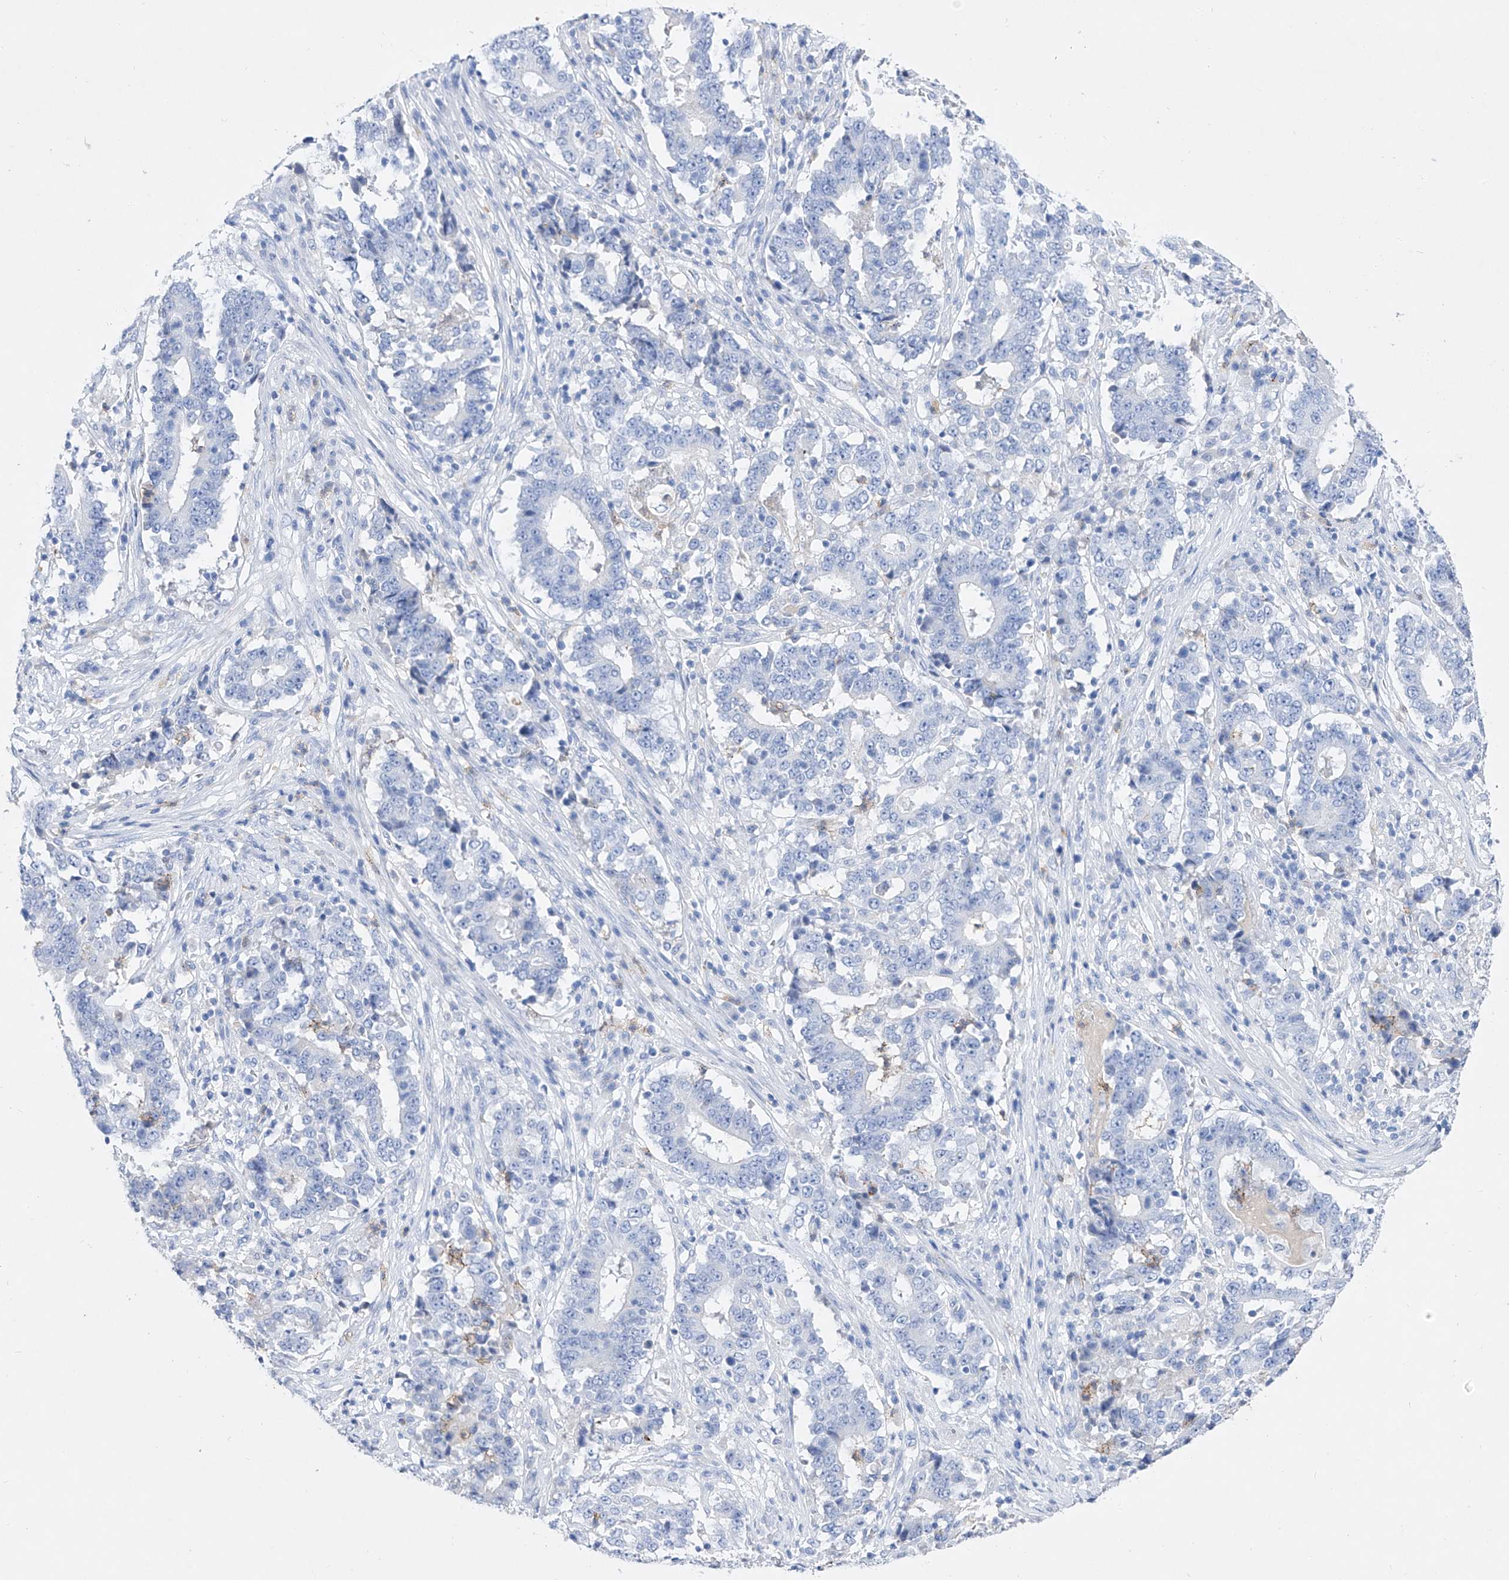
{"staining": {"intensity": "negative", "quantity": "none", "location": "none"}, "tissue": "stomach cancer", "cell_type": "Tumor cells", "image_type": "cancer", "snomed": [{"axis": "morphology", "description": "Adenocarcinoma, NOS"}, {"axis": "topography", "description": "Stomach"}], "caption": "High power microscopy histopathology image of an IHC micrograph of stomach cancer (adenocarcinoma), revealing no significant positivity in tumor cells.", "gene": "TM7SF2", "patient": {"sex": "male", "age": 59}}